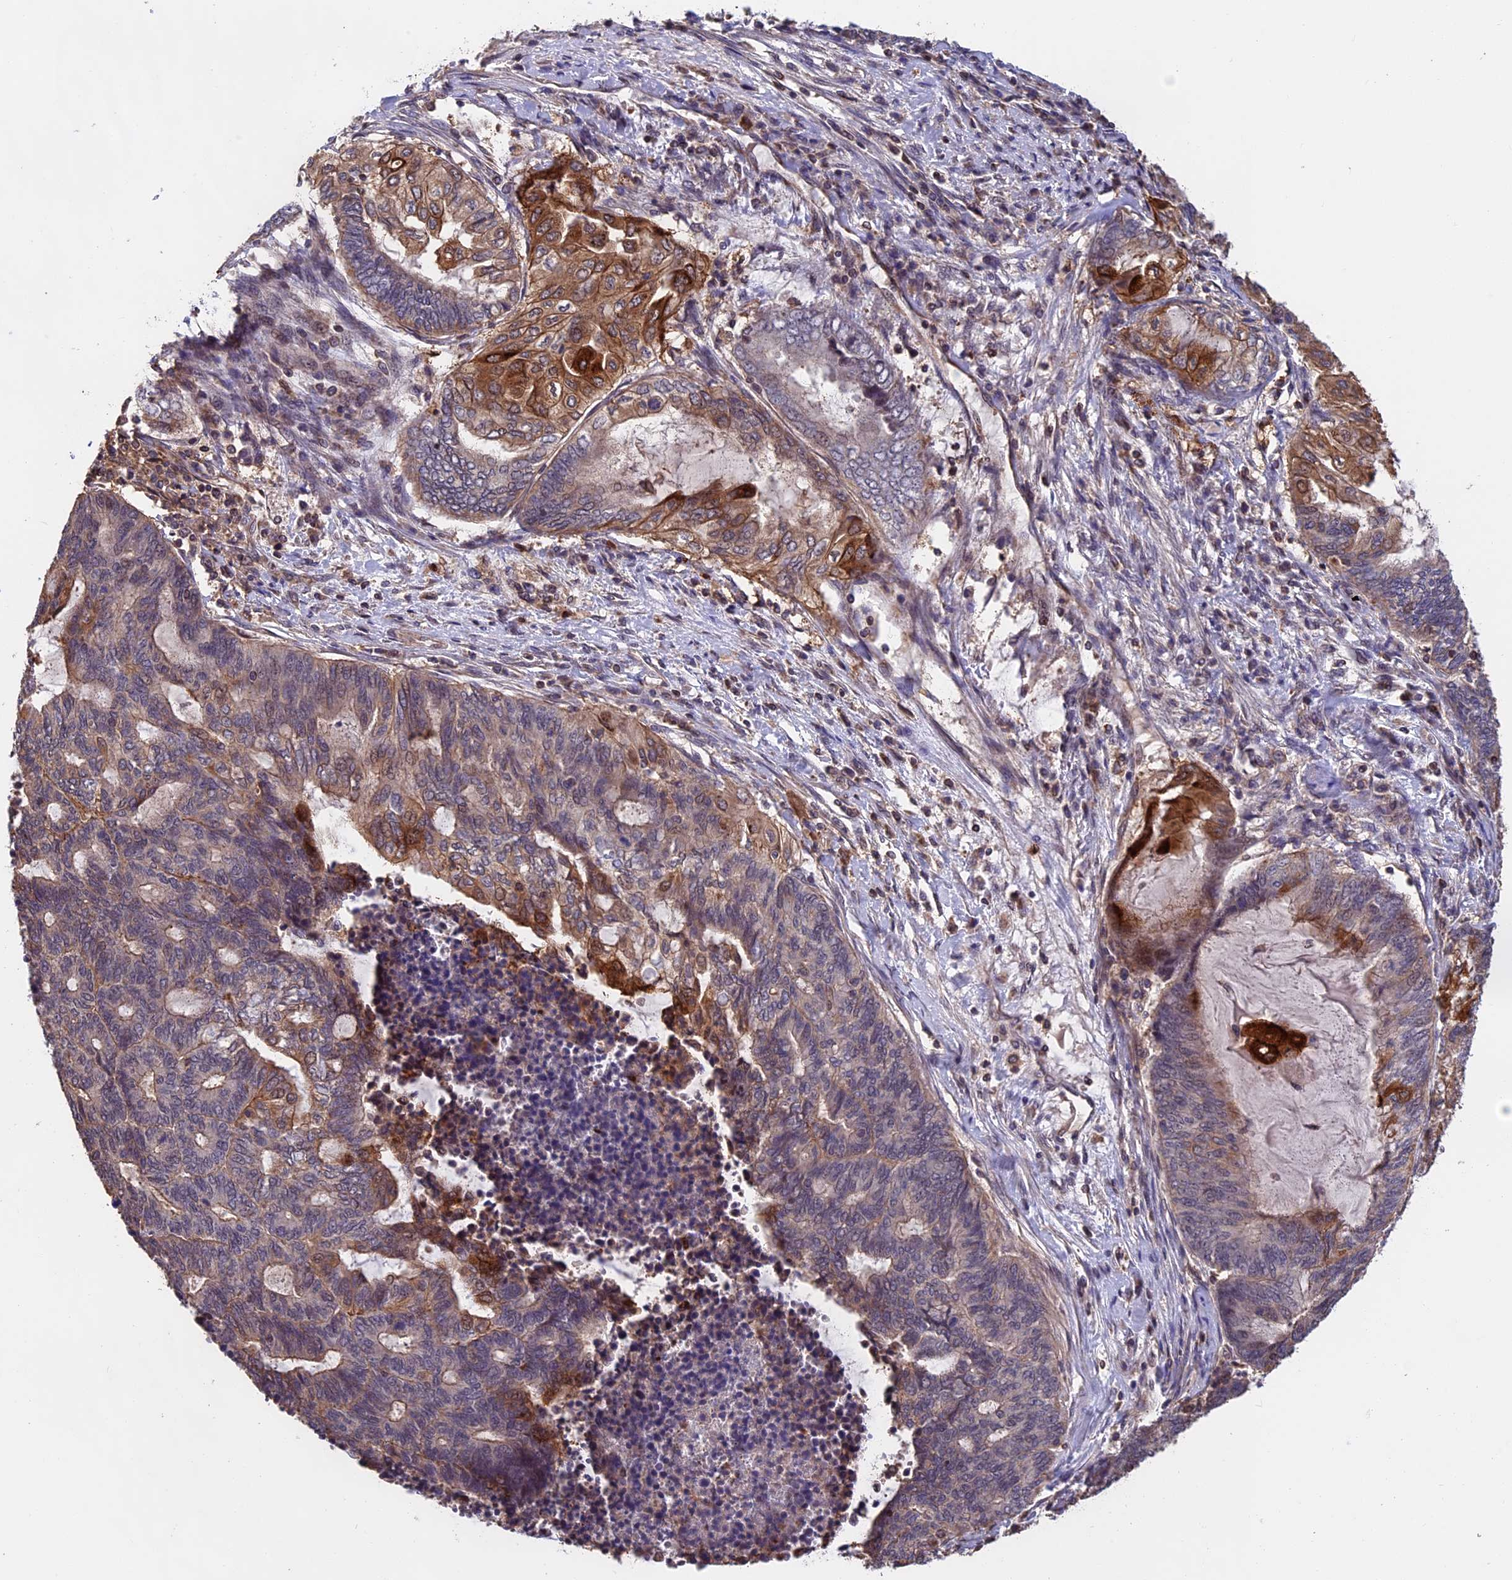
{"staining": {"intensity": "moderate", "quantity": "25%-75%", "location": "cytoplasmic/membranous"}, "tissue": "endometrial cancer", "cell_type": "Tumor cells", "image_type": "cancer", "snomed": [{"axis": "morphology", "description": "Adenocarcinoma, NOS"}, {"axis": "topography", "description": "Uterus"}, {"axis": "topography", "description": "Endometrium"}], "caption": "The image reveals immunohistochemical staining of adenocarcinoma (endometrial). There is moderate cytoplasmic/membranous staining is appreciated in about 25%-75% of tumor cells. Immunohistochemistry stains the protein of interest in brown and the nuclei are stained blue.", "gene": "PKD2L2", "patient": {"sex": "female", "age": 70}}